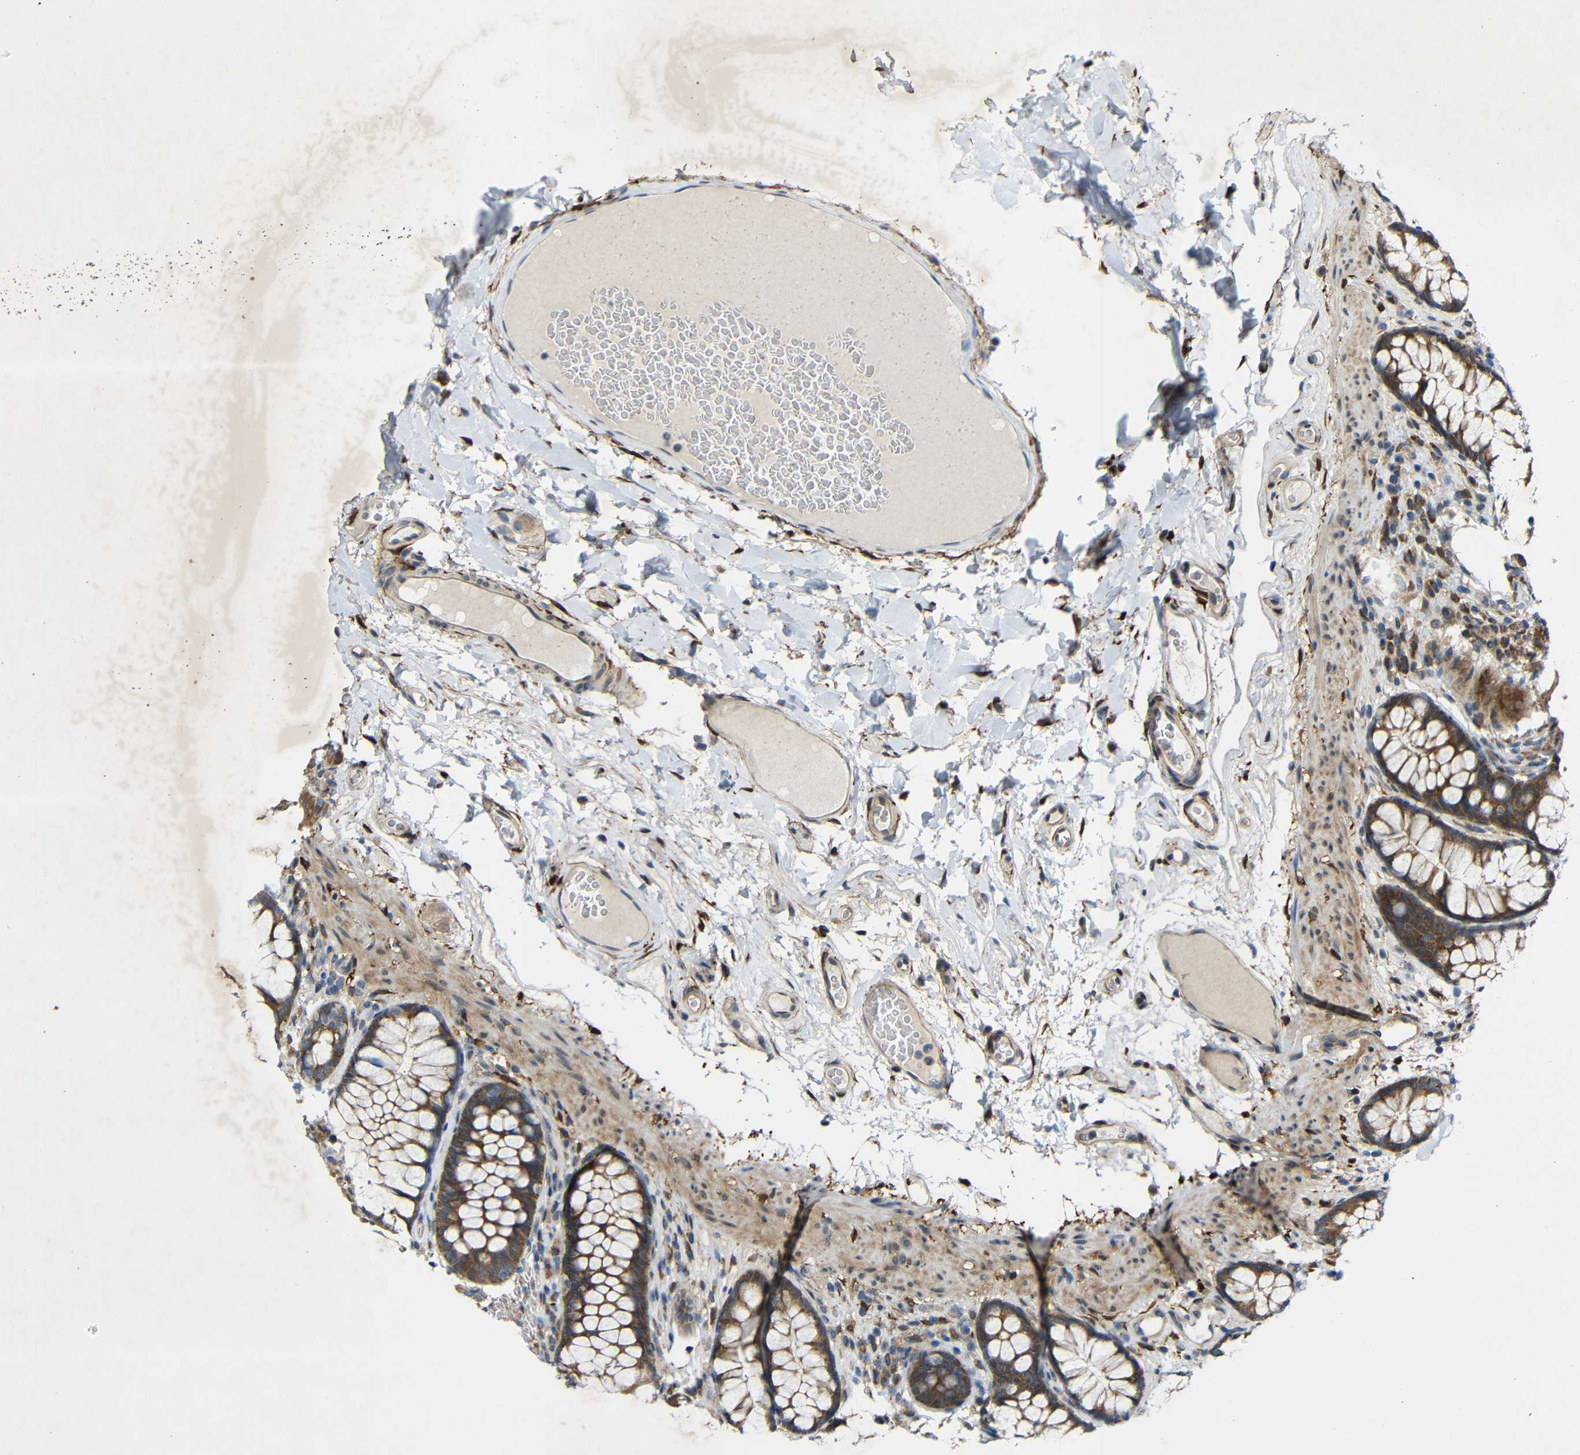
{"staining": {"intensity": "weak", "quantity": ">75%", "location": "cytoplasmic/membranous"}, "tissue": "colon", "cell_type": "Endothelial cells", "image_type": "normal", "snomed": [{"axis": "morphology", "description": "Normal tissue, NOS"}, {"axis": "topography", "description": "Colon"}], "caption": "Protein staining shows weak cytoplasmic/membranous staining in approximately >75% of endothelial cells in normal colon. The staining is performed using DAB brown chromogen to label protein expression. The nuclei are counter-stained blue using hematoxylin.", "gene": "TMEM25", "patient": {"sex": "female", "age": 55}}